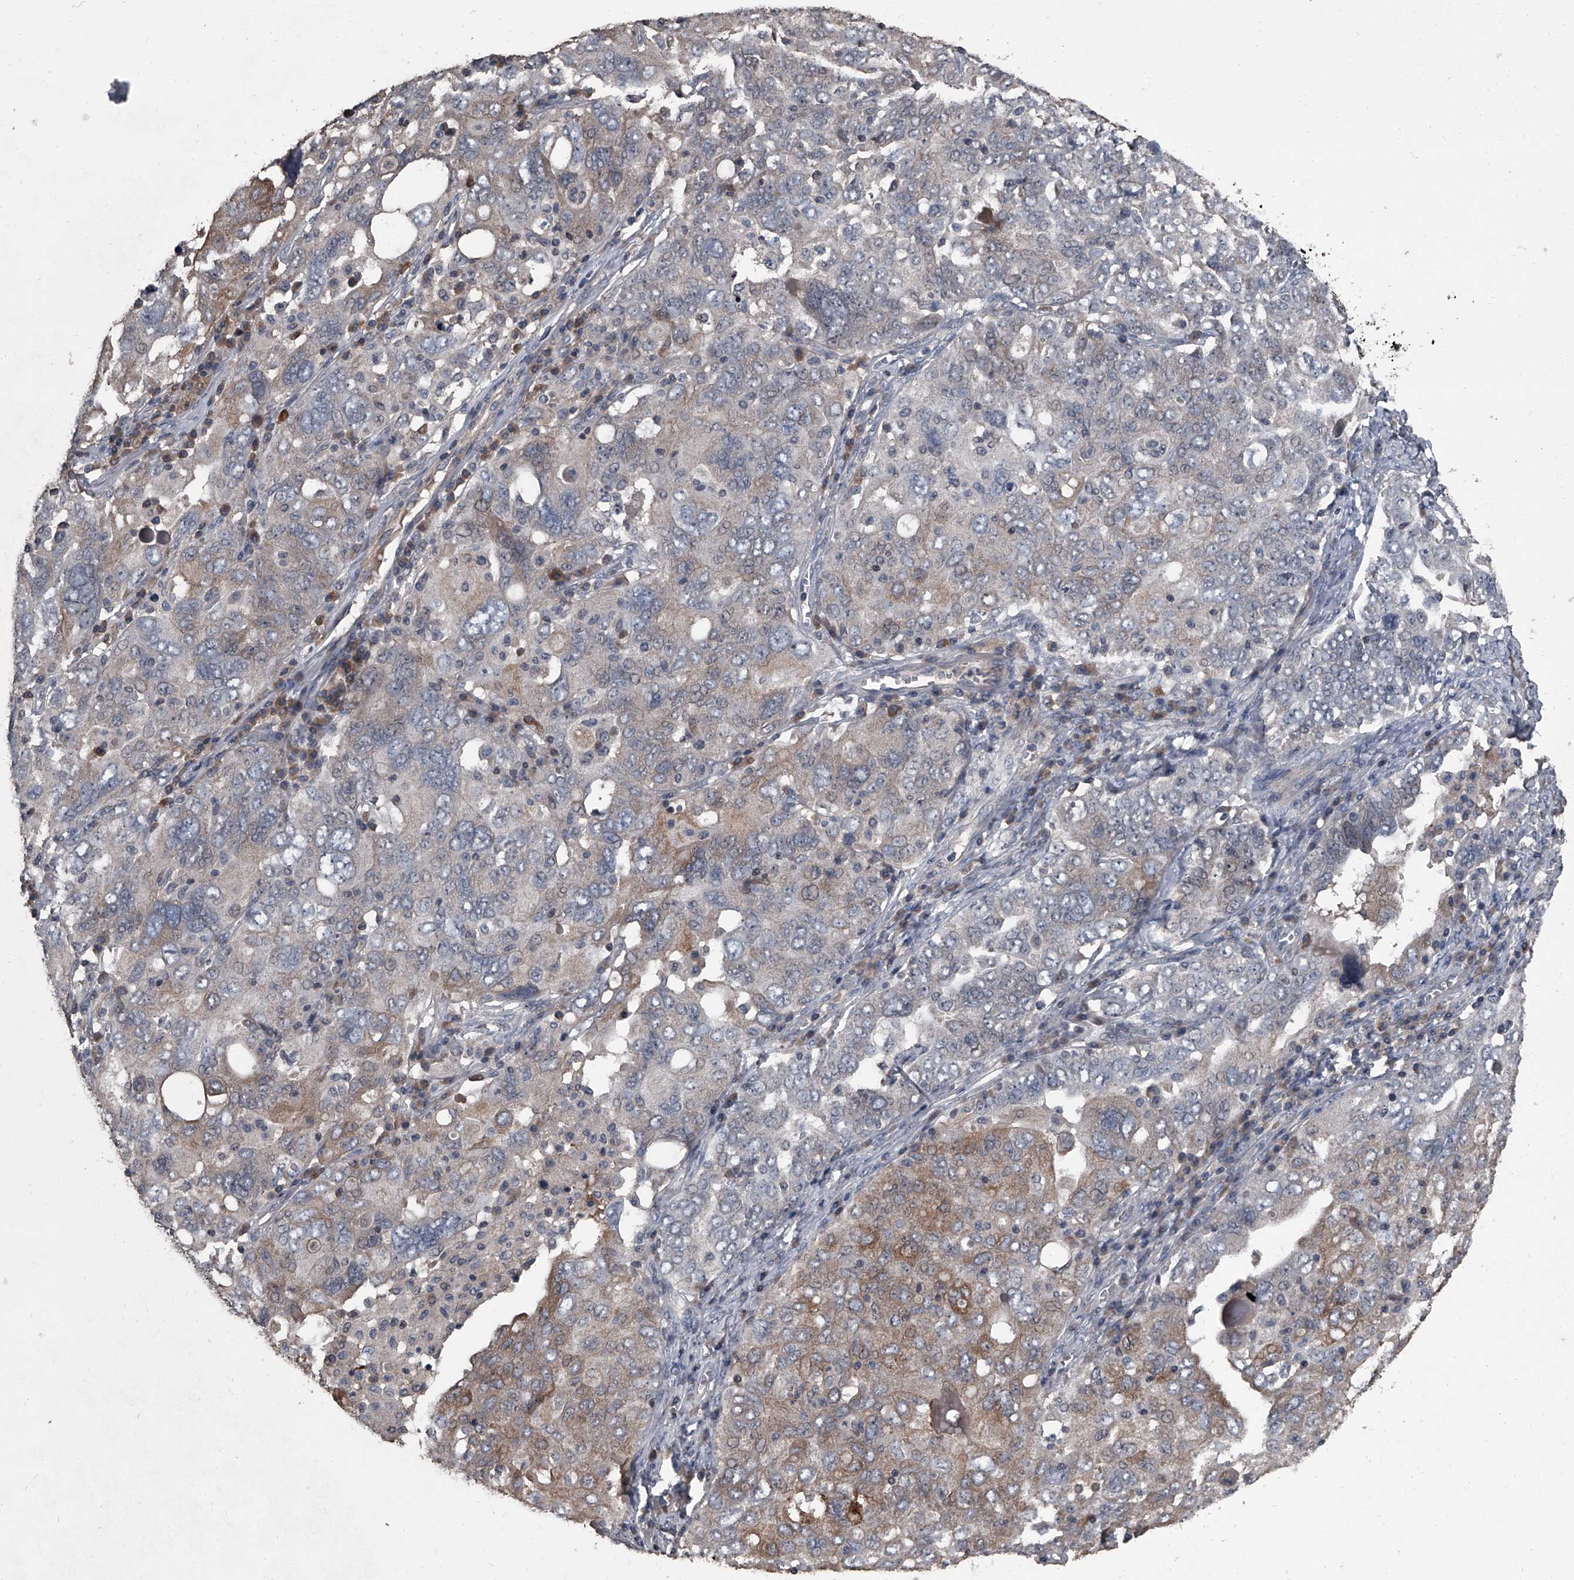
{"staining": {"intensity": "moderate", "quantity": "<25%", "location": "cytoplasmic/membranous"}, "tissue": "ovarian cancer", "cell_type": "Tumor cells", "image_type": "cancer", "snomed": [{"axis": "morphology", "description": "Carcinoma, endometroid"}, {"axis": "topography", "description": "Ovary"}], "caption": "This photomicrograph demonstrates immunohistochemistry staining of human endometroid carcinoma (ovarian), with low moderate cytoplasmic/membranous positivity in approximately <25% of tumor cells.", "gene": "OARD1", "patient": {"sex": "female", "age": 62}}